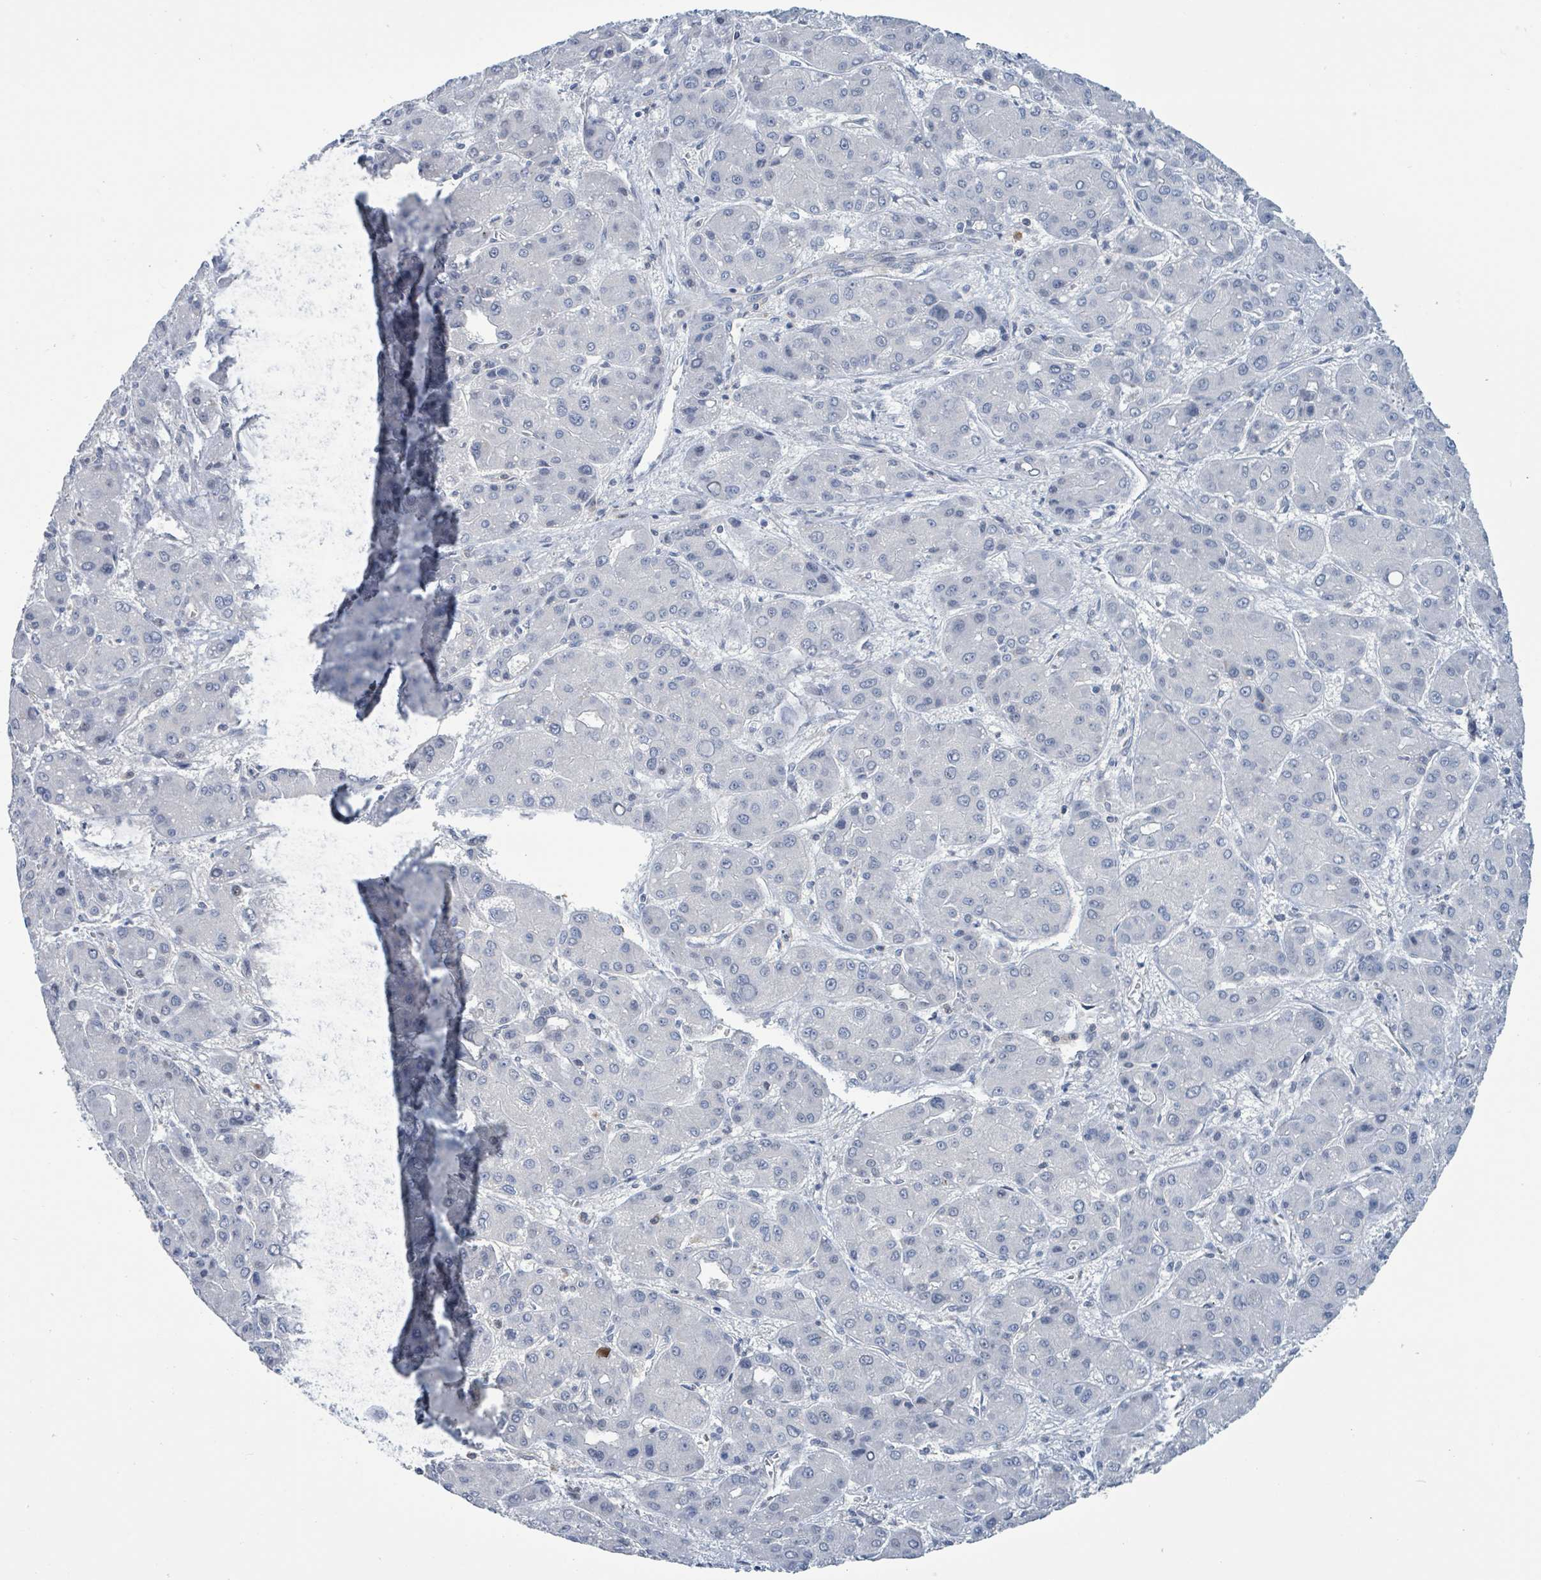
{"staining": {"intensity": "negative", "quantity": "none", "location": "none"}, "tissue": "liver cancer", "cell_type": "Tumor cells", "image_type": "cancer", "snomed": [{"axis": "morphology", "description": "Carcinoma, Hepatocellular, NOS"}, {"axis": "topography", "description": "Liver"}], "caption": "Human liver cancer stained for a protein using immunohistochemistry (IHC) reveals no expression in tumor cells.", "gene": "DGKZ", "patient": {"sex": "male", "age": 55}}